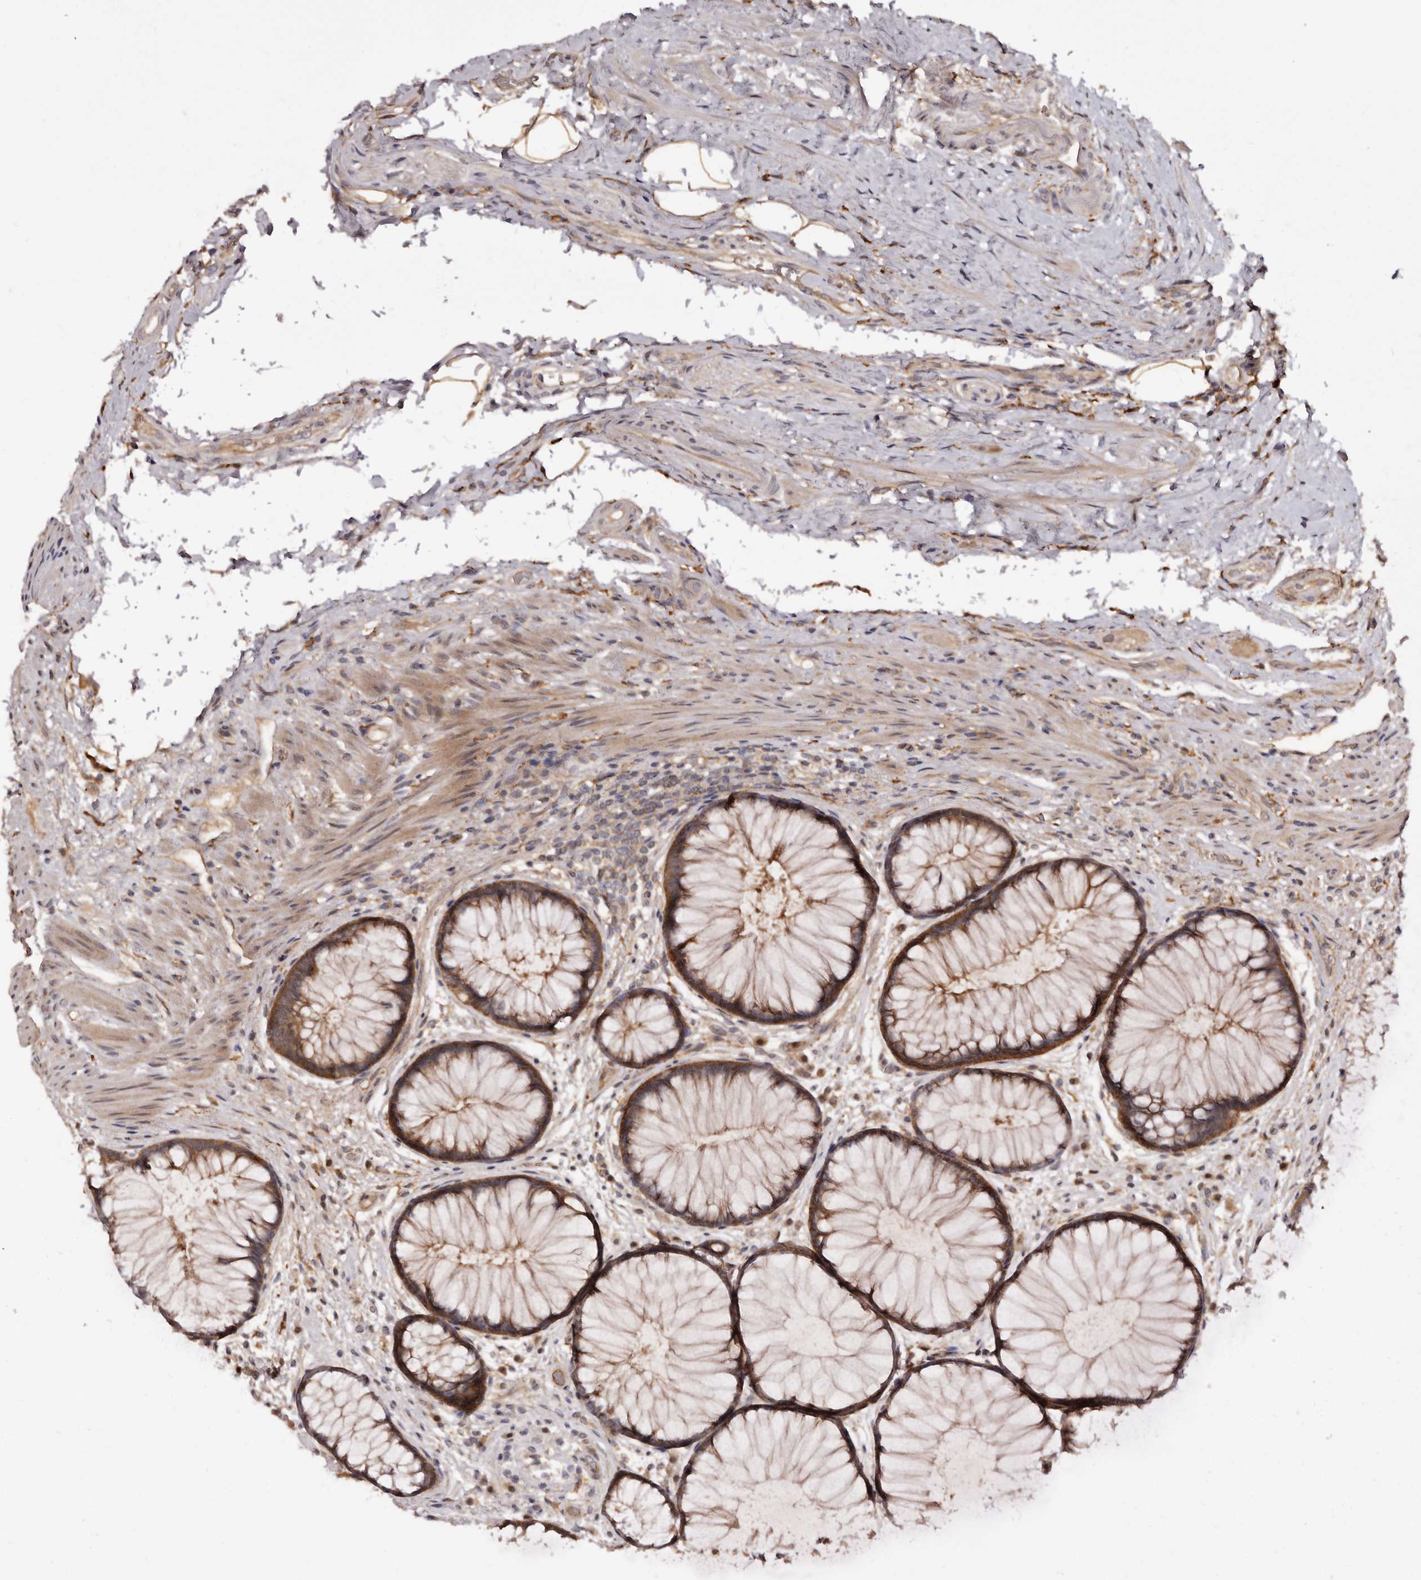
{"staining": {"intensity": "moderate", "quantity": ">75%", "location": "cytoplasmic/membranous"}, "tissue": "rectum", "cell_type": "Glandular cells", "image_type": "normal", "snomed": [{"axis": "morphology", "description": "Normal tissue, NOS"}, {"axis": "topography", "description": "Rectum"}], "caption": "Immunohistochemistry photomicrograph of unremarkable human rectum stained for a protein (brown), which displays medium levels of moderate cytoplasmic/membranous staining in approximately >75% of glandular cells.", "gene": "INAVA", "patient": {"sex": "male", "age": 51}}